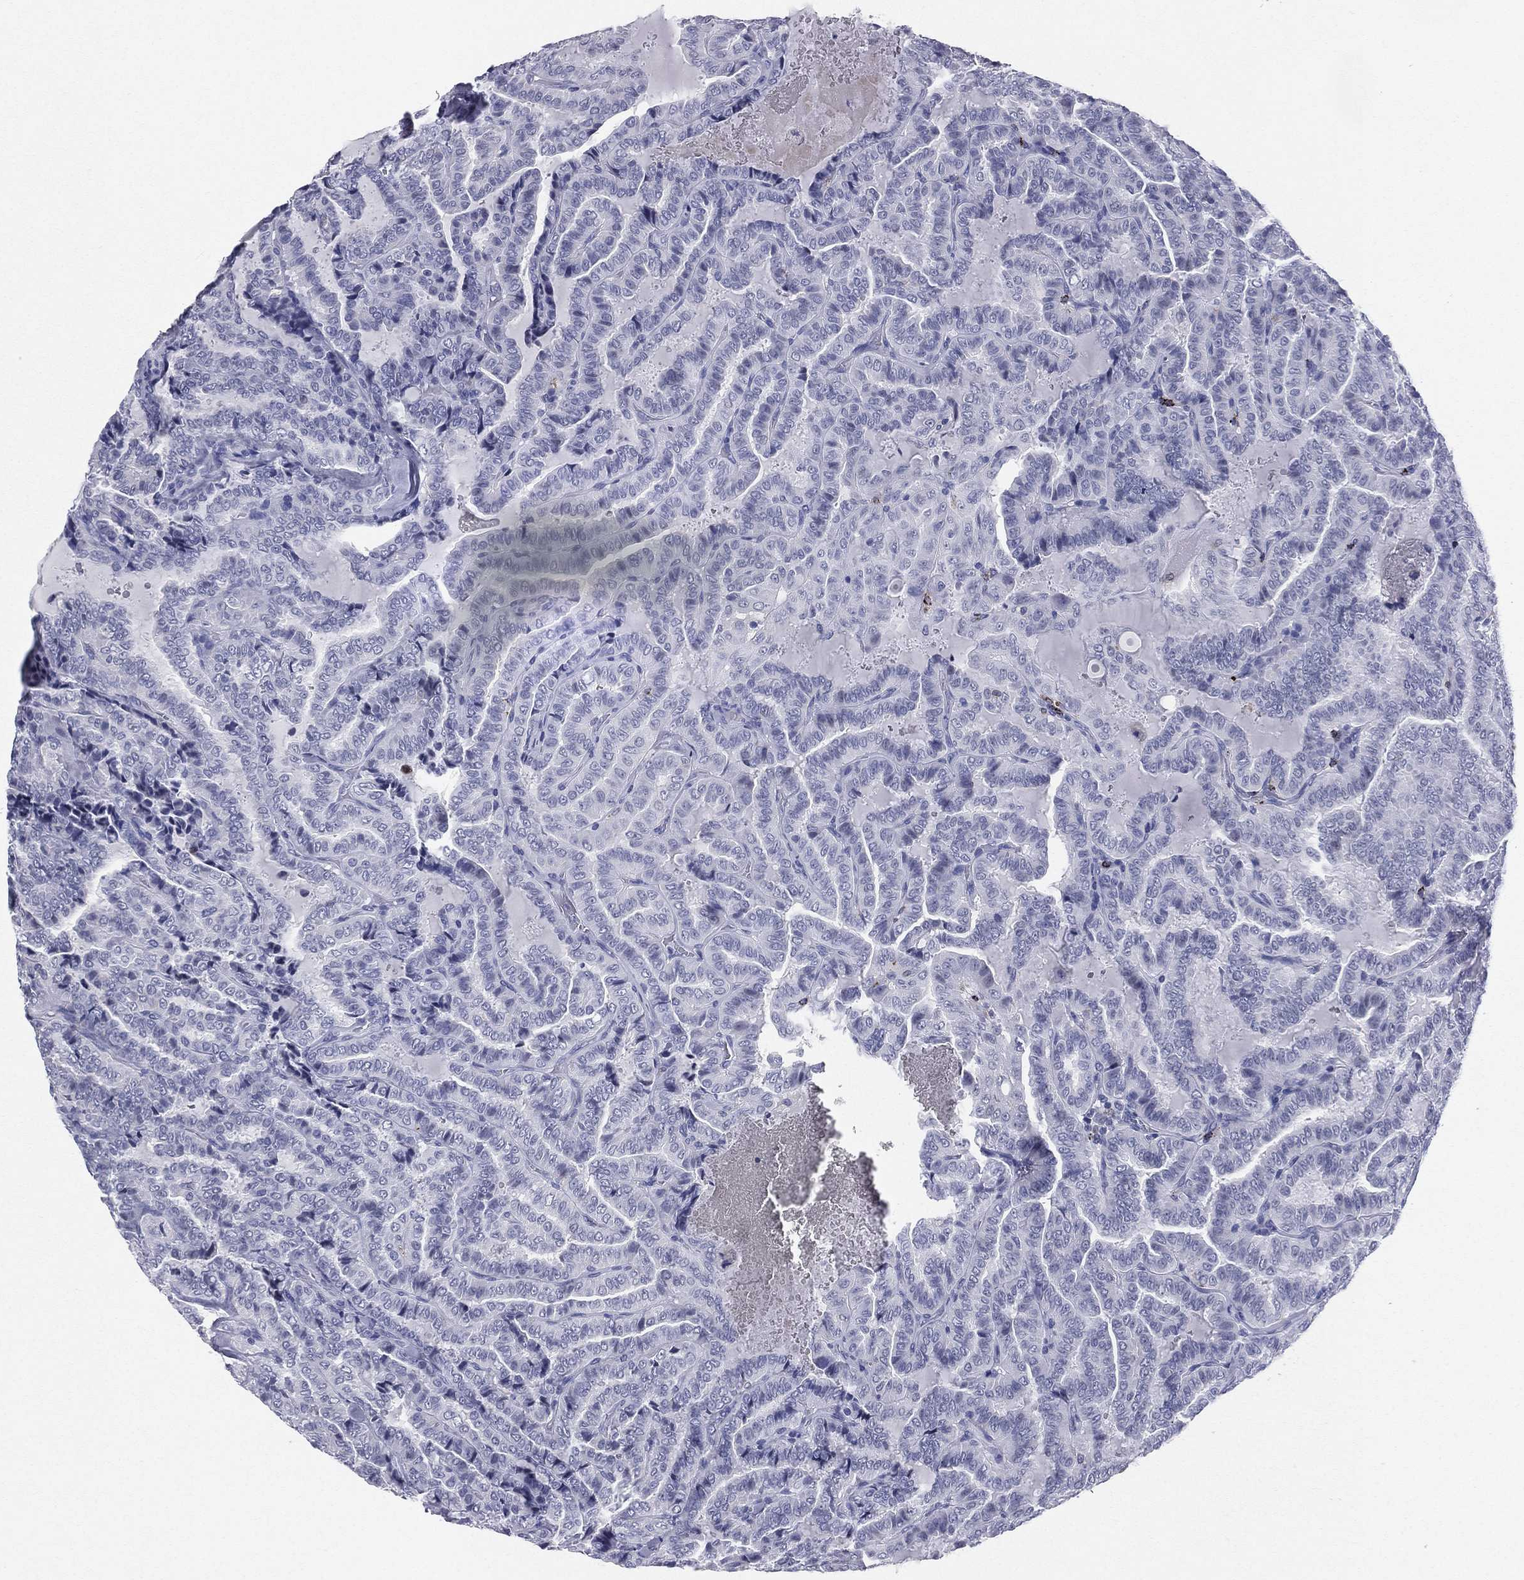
{"staining": {"intensity": "negative", "quantity": "none", "location": "none"}, "tissue": "thyroid cancer", "cell_type": "Tumor cells", "image_type": "cancer", "snomed": [{"axis": "morphology", "description": "Papillary adenocarcinoma, NOS"}, {"axis": "topography", "description": "Thyroid gland"}], "caption": "This is an immunohistochemistry photomicrograph of human thyroid cancer. There is no expression in tumor cells.", "gene": "HLA-DOA", "patient": {"sex": "female", "age": 39}}